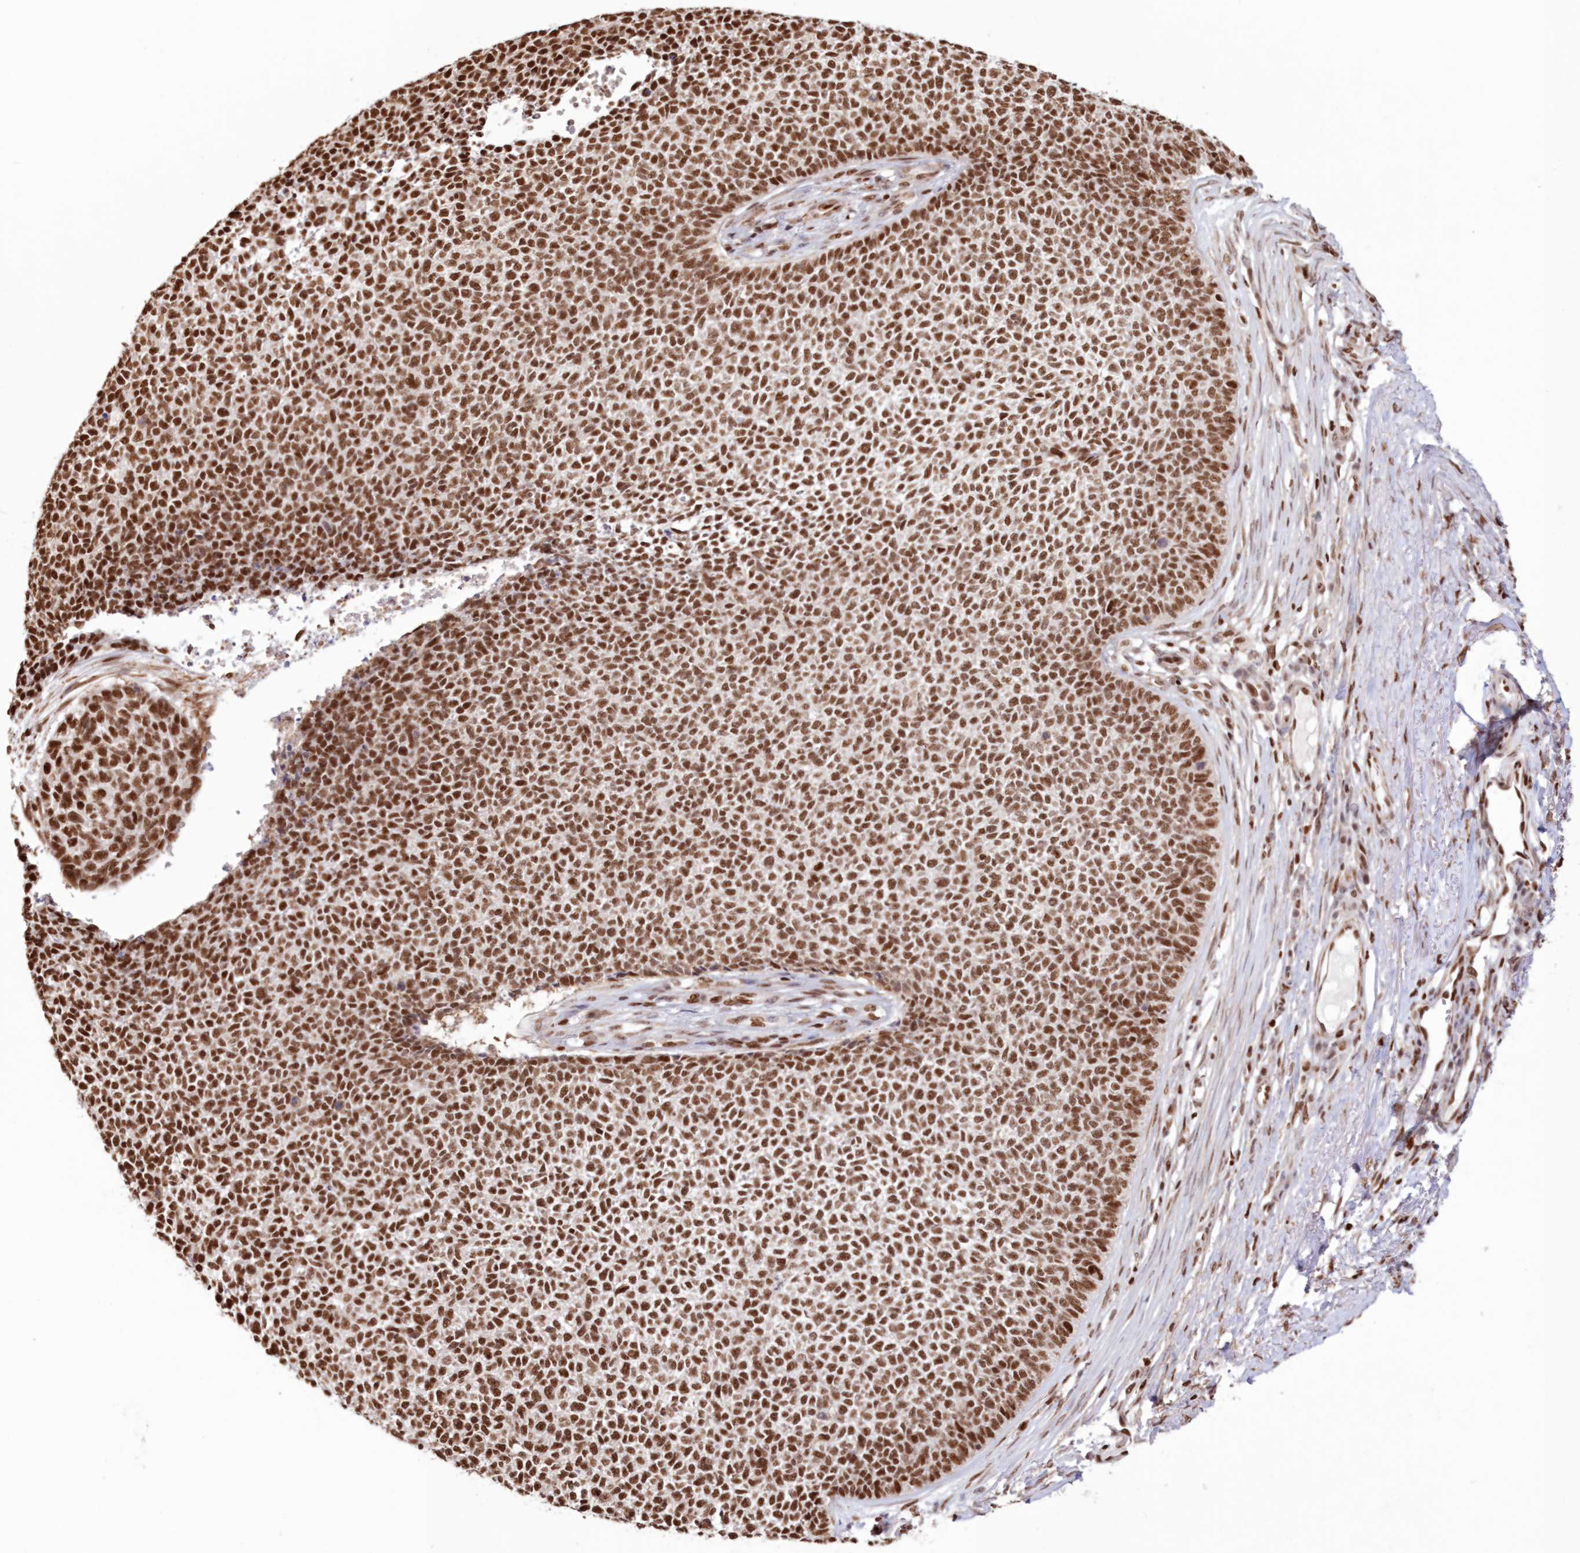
{"staining": {"intensity": "strong", "quantity": ">75%", "location": "nuclear"}, "tissue": "skin cancer", "cell_type": "Tumor cells", "image_type": "cancer", "snomed": [{"axis": "morphology", "description": "Basal cell carcinoma"}, {"axis": "topography", "description": "Skin"}], "caption": "Tumor cells reveal high levels of strong nuclear positivity in about >75% of cells in skin cancer (basal cell carcinoma).", "gene": "POLR2B", "patient": {"sex": "female", "age": 84}}